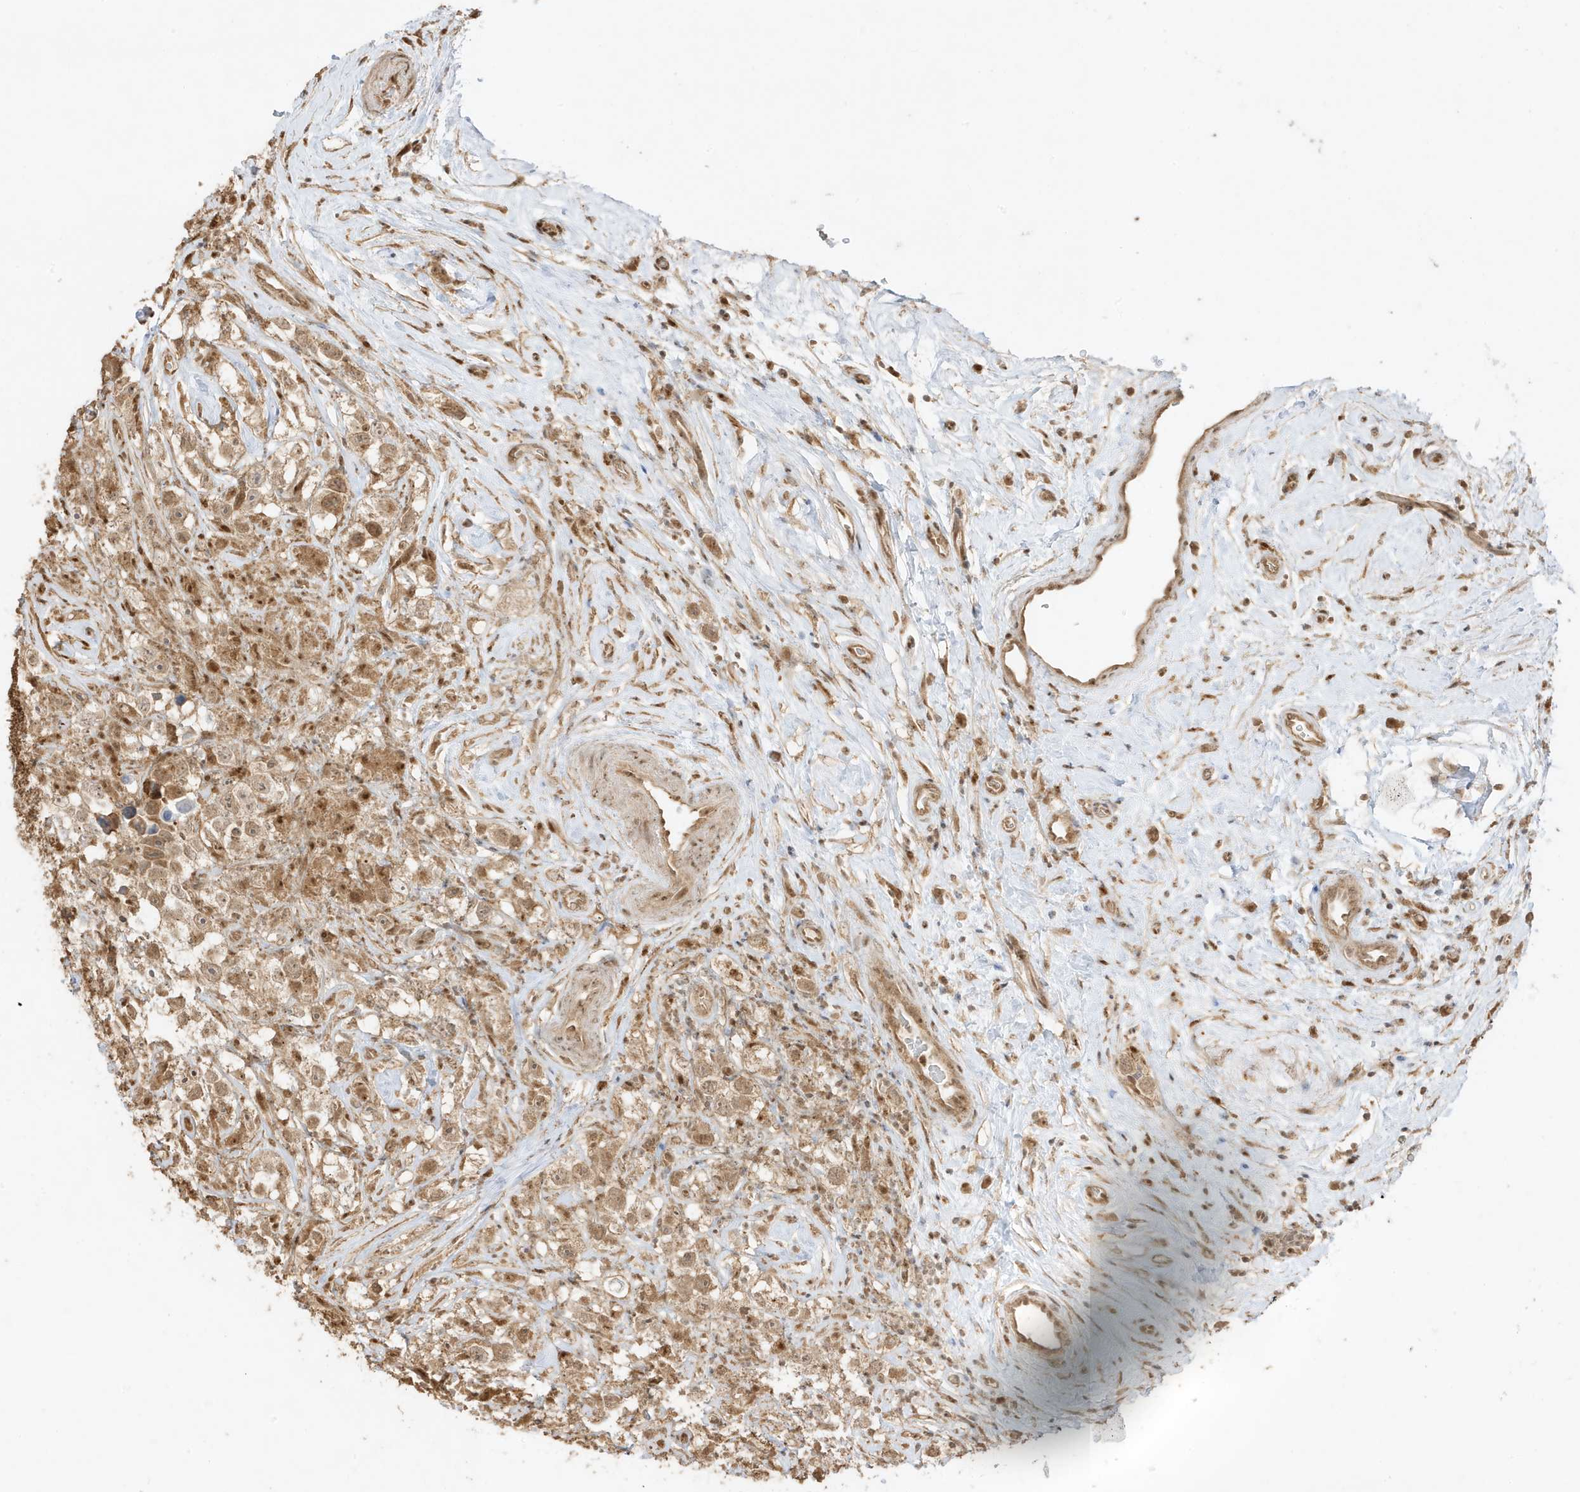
{"staining": {"intensity": "moderate", "quantity": ">75%", "location": "cytoplasmic/membranous"}, "tissue": "testis cancer", "cell_type": "Tumor cells", "image_type": "cancer", "snomed": [{"axis": "morphology", "description": "Seminoma, NOS"}, {"axis": "topography", "description": "Testis"}], "caption": "Tumor cells show medium levels of moderate cytoplasmic/membranous staining in approximately >75% of cells in testis cancer. (brown staining indicates protein expression, while blue staining denotes nuclei).", "gene": "ZBTB41", "patient": {"sex": "male", "age": 49}}